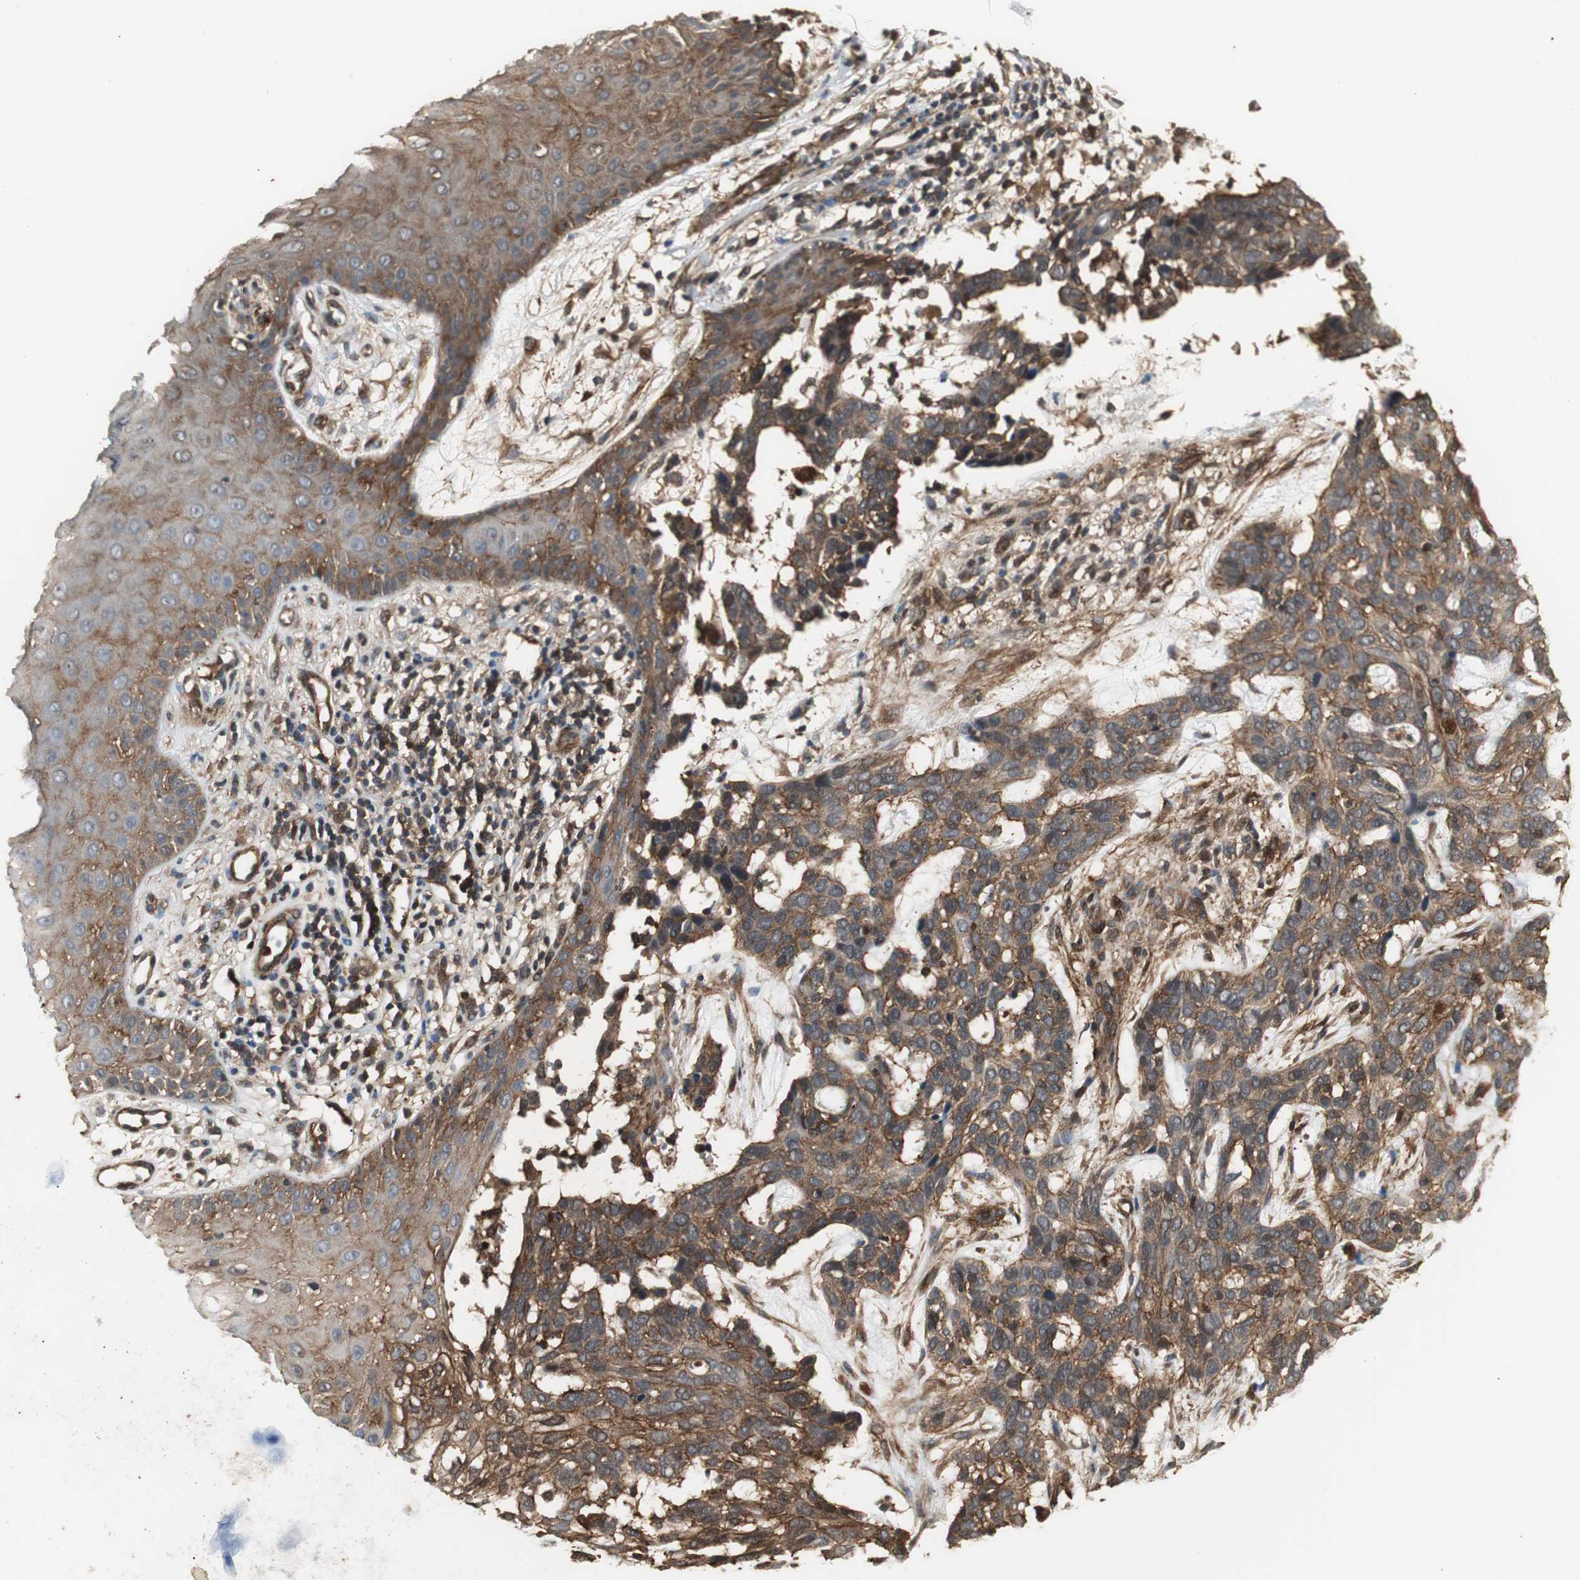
{"staining": {"intensity": "moderate", "quantity": ">75%", "location": "cytoplasmic/membranous"}, "tissue": "skin cancer", "cell_type": "Tumor cells", "image_type": "cancer", "snomed": [{"axis": "morphology", "description": "Basal cell carcinoma"}, {"axis": "topography", "description": "Skin"}], "caption": "There is medium levels of moderate cytoplasmic/membranous positivity in tumor cells of skin basal cell carcinoma, as demonstrated by immunohistochemical staining (brown color).", "gene": "PTPN11", "patient": {"sex": "male", "age": 87}}